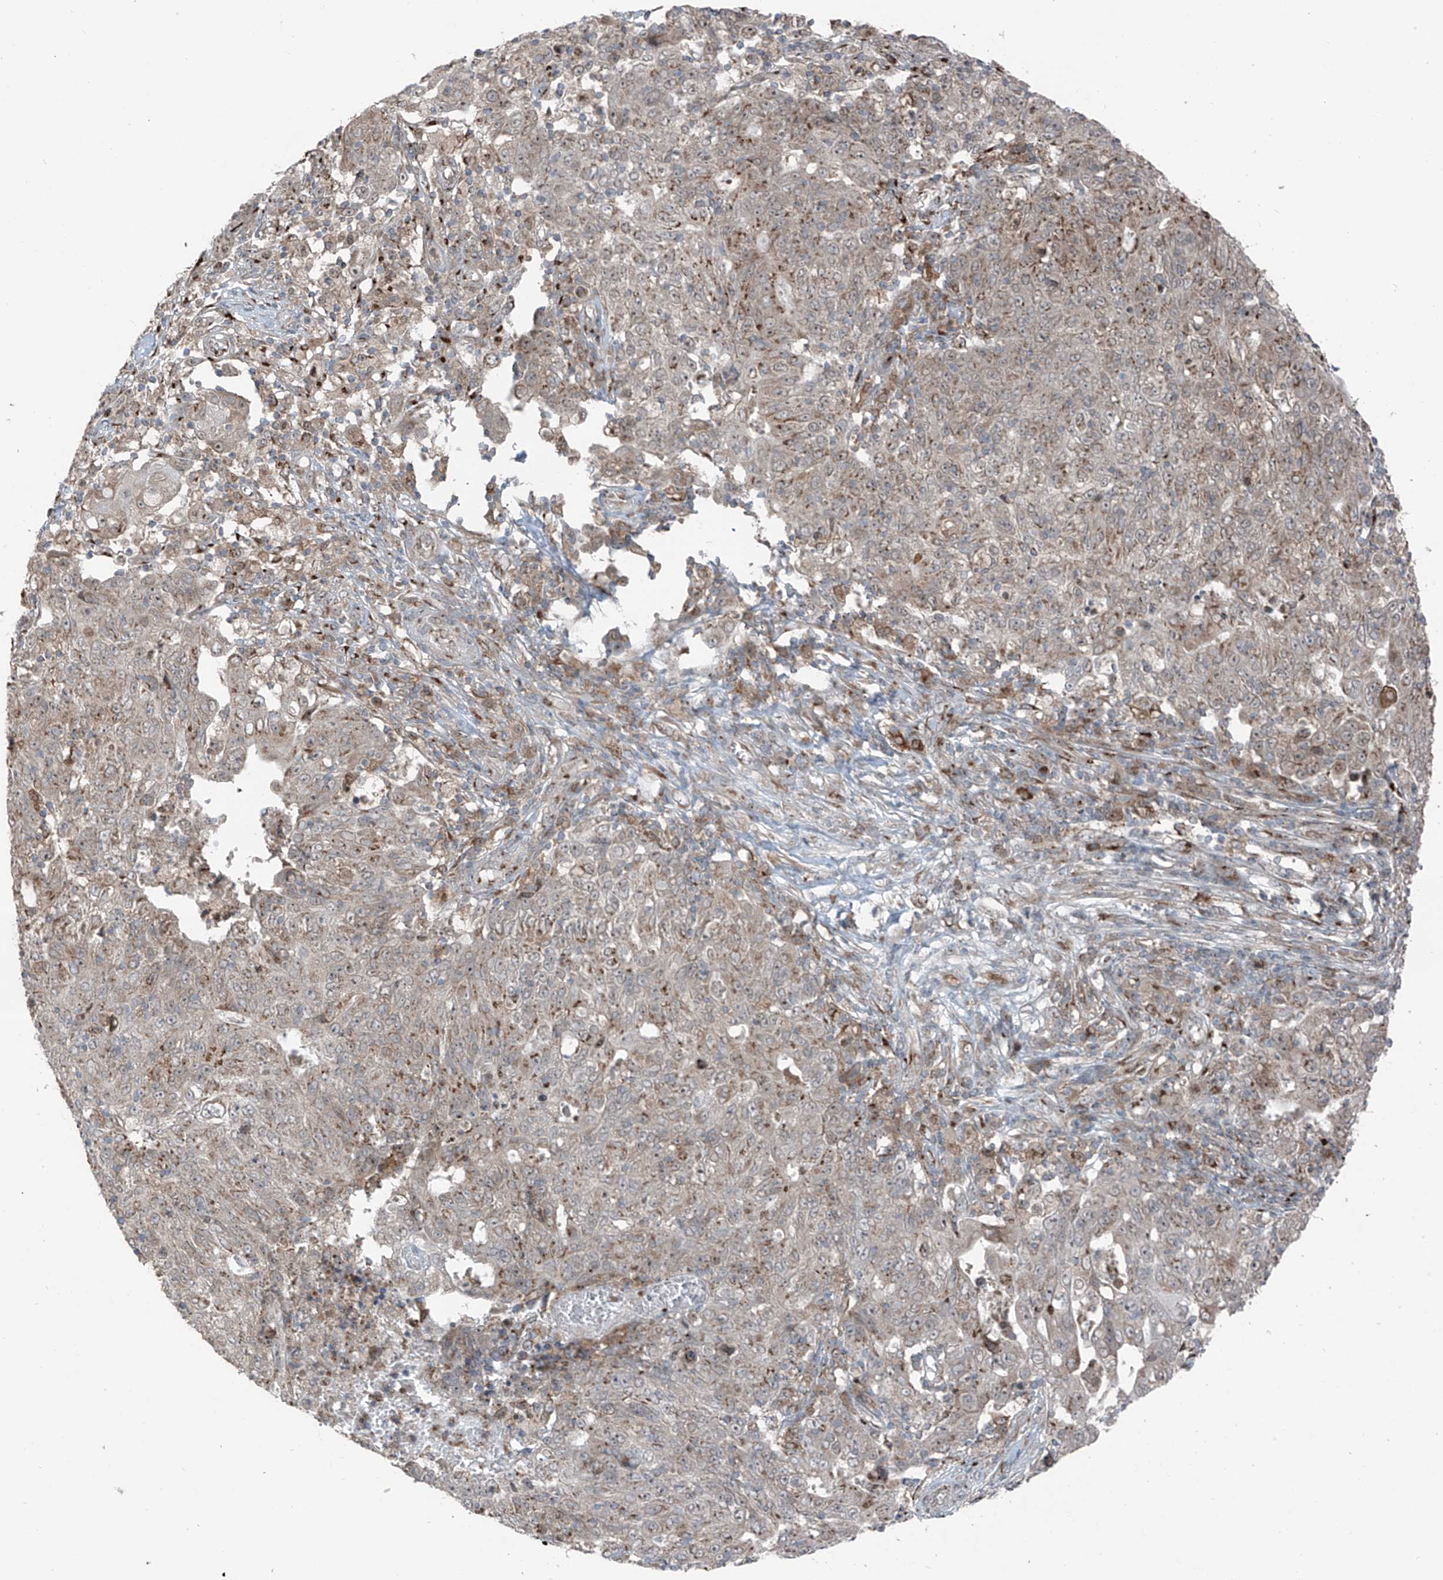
{"staining": {"intensity": "moderate", "quantity": "<25%", "location": "cytoplasmic/membranous"}, "tissue": "ovarian cancer", "cell_type": "Tumor cells", "image_type": "cancer", "snomed": [{"axis": "morphology", "description": "Carcinoma, endometroid"}, {"axis": "topography", "description": "Ovary"}], "caption": "Immunohistochemical staining of human endometroid carcinoma (ovarian) displays low levels of moderate cytoplasmic/membranous staining in about <25% of tumor cells.", "gene": "ERLEC1", "patient": {"sex": "female", "age": 42}}